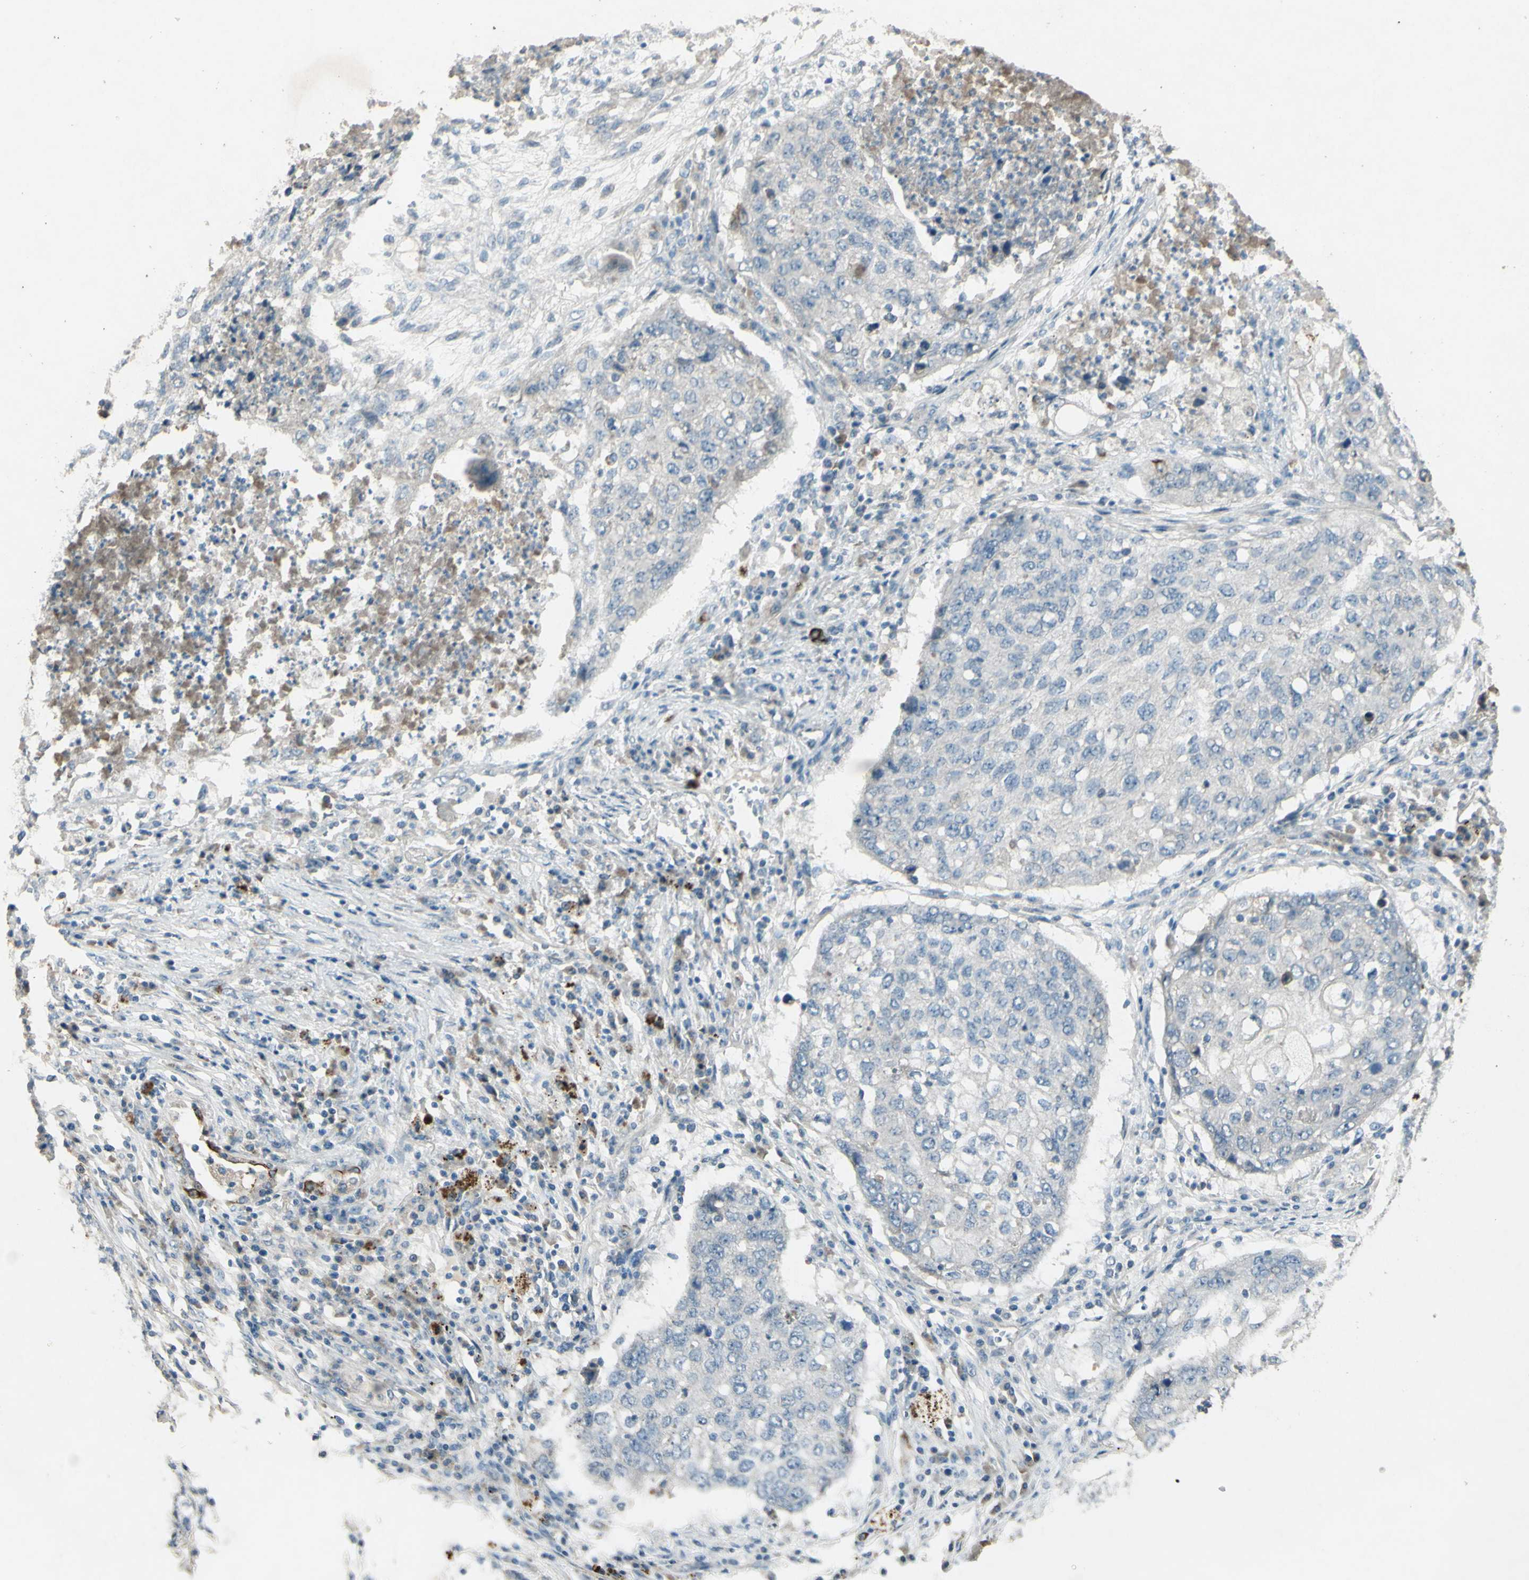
{"staining": {"intensity": "negative", "quantity": "none", "location": "none"}, "tissue": "lung cancer", "cell_type": "Tumor cells", "image_type": "cancer", "snomed": [{"axis": "morphology", "description": "Squamous cell carcinoma, NOS"}, {"axis": "topography", "description": "Lung"}], "caption": "This is an immunohistochemistry (IHC) photomicrograph of lung squamous cell carcinoma. There is no positivity in tumor cells.", "gene": "TIMM21", "patient": {"sex": "female", "age": 63}}